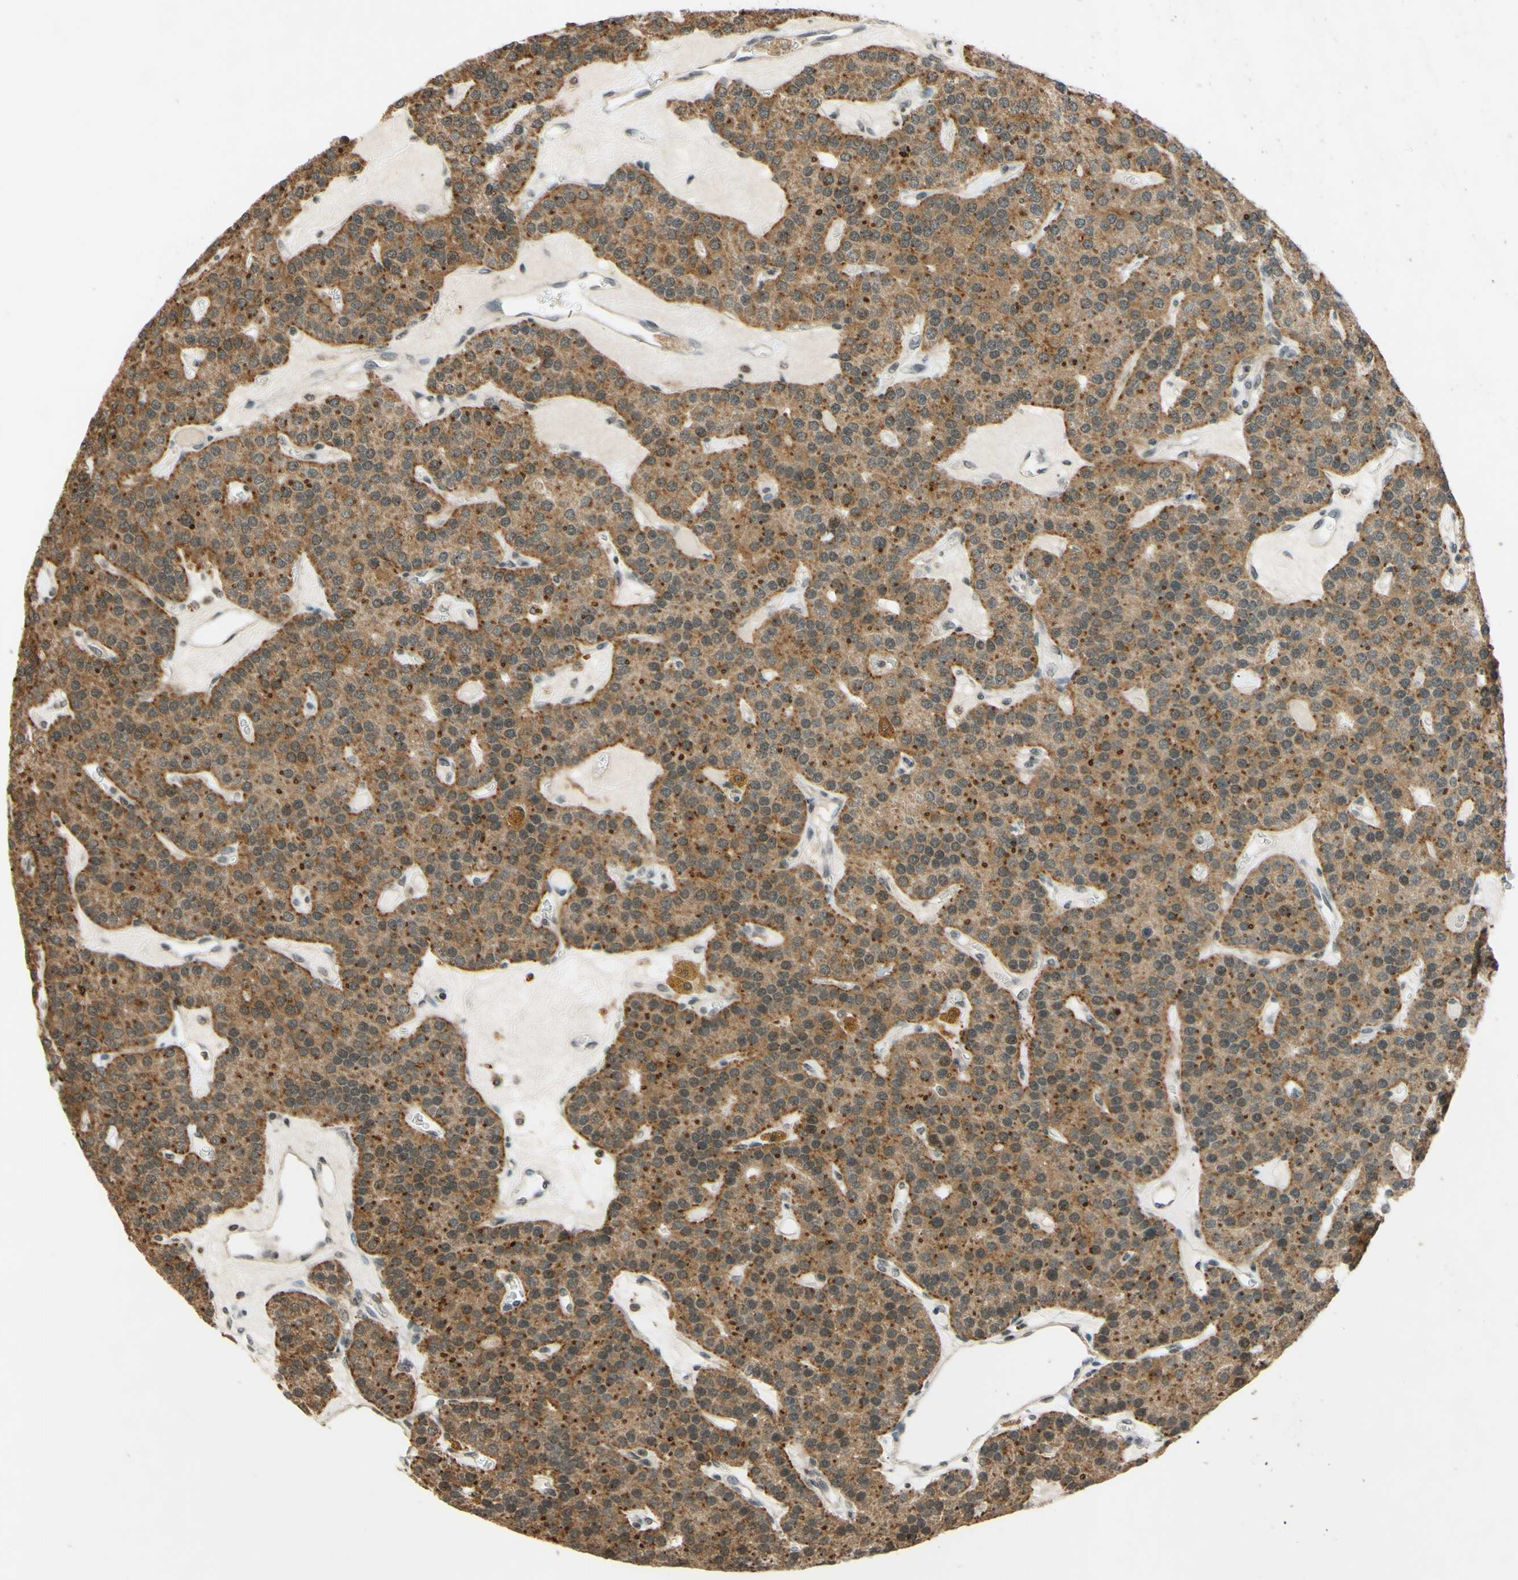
{"staining": {"intensity": "moderate", "quantity": ">75%", "location": "cytoplasmic/membranous,nuclear"}, "tissue": "parathyroid gland", "cell_type": "Glandular cells", "image_type": "normal", "snomed": [{"axis": "morphology", "description": "Normal tissue, NOS"}, {"axis": "morphology", "description": "Adenoma, NOS"}, {"axis": "topography", "description": "Parathyroid gland"}], "caption": "IHC (DAB (3,3'-diaminobenzidine)) staining of normal parathyroid gland exhibits moderate cytoplasmic/membranous,nuclear protein staining in approximately >75% of glandular cells.", "gene": "SMARCB1", "patient": {"sex": "female", "age": 86}}